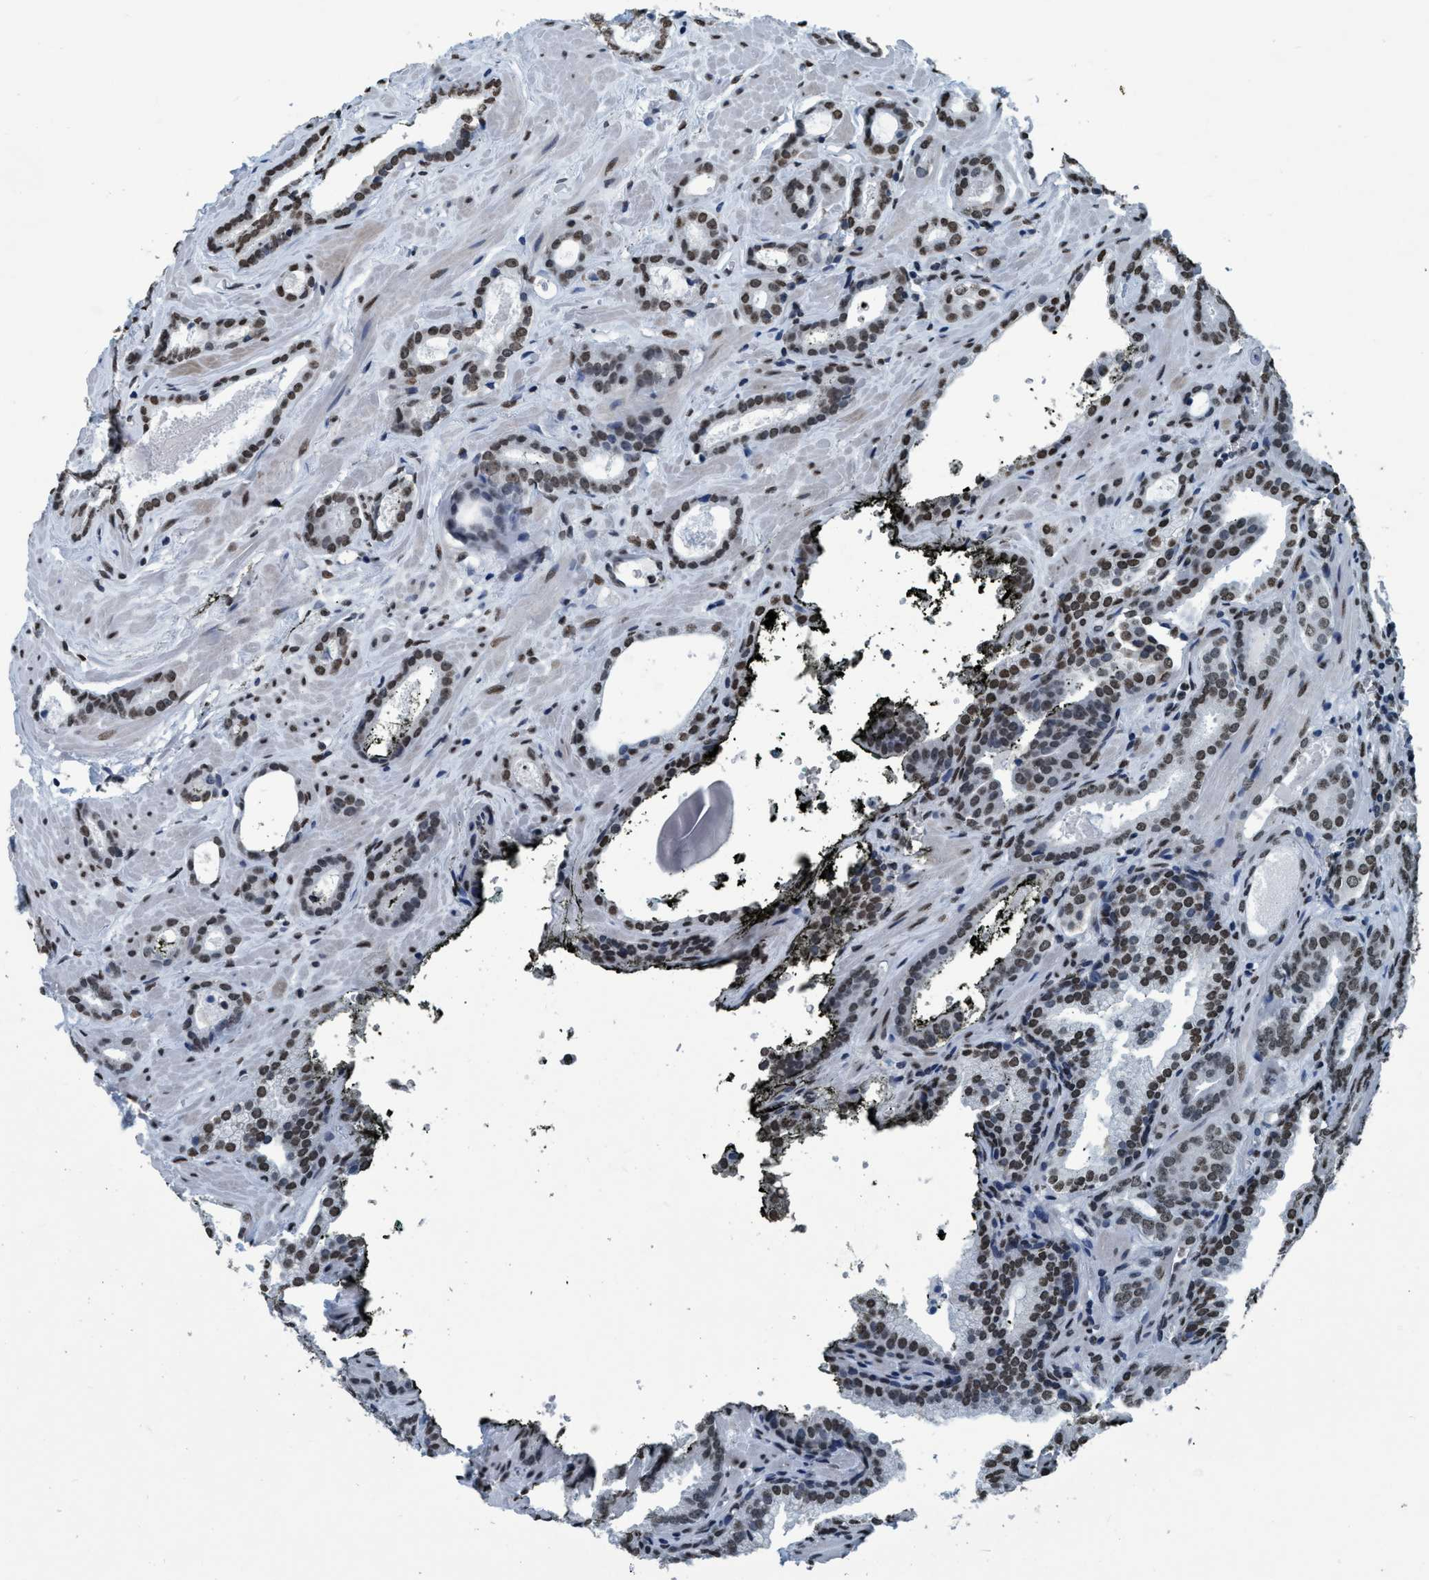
{"staining": {"intensity": "moderate", "quantity": ">75%", "location": "nuclear"}, "tissue": "prostate cancer", "cell_type": "Tumor cells", "image_type": "cancer", "snomed": [{"axis": "morphology", "description": "Adenocarcinoma, Low grade"}, {"axis": "topography", "description": "Prostate"}], "caption": "This histopathology image exhibits low-grade adenocarcinoma (prostate) stained with immunohistochemistry (IHC) to label a protein in brown. The nuclear of tumor cells show moderate positivity for the protein. Nuclei are counter-stained blue.", "gene": "CCNE2", "patient": {"sex": "male", "age": 57}}